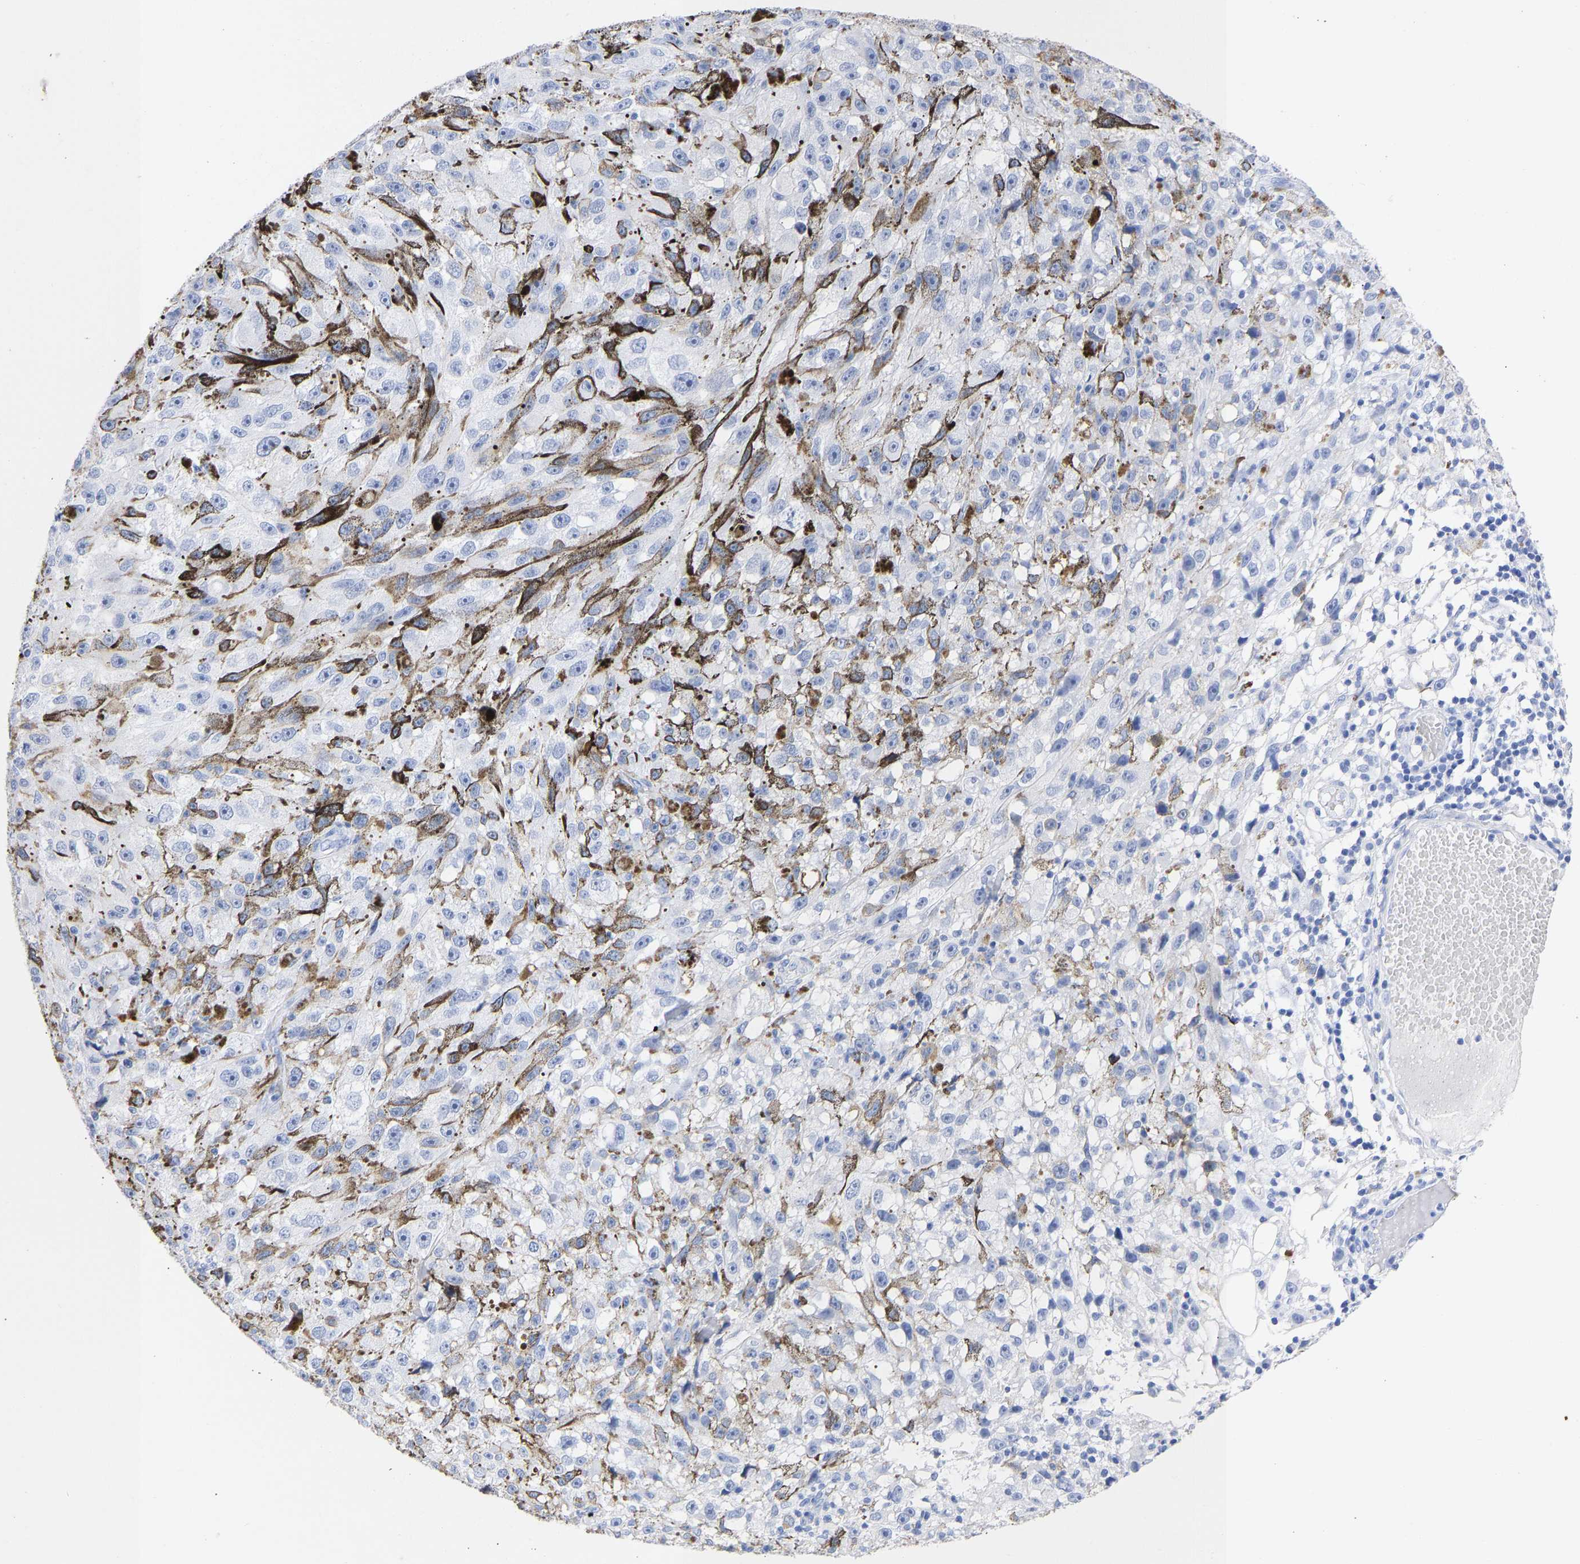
{"staining": {"intensity": "negative", "quantity": "none", "location": "none"}, "tissue": "melanoma", "cell_type": "Tumor cells", "image_type": "cancer", "snomed": [{"axis": "morphology", "description": "Malignant melanoma, NOS"}, {"axis": "topography", "description": "Skin"}], "caption": "This is an immunohistochemistry (IHC) micrograph of human malignant melanoma. There is no positivity in tumor cells.", "gene": "KRT1", "patient": {"sex": "female", "age": 104}}